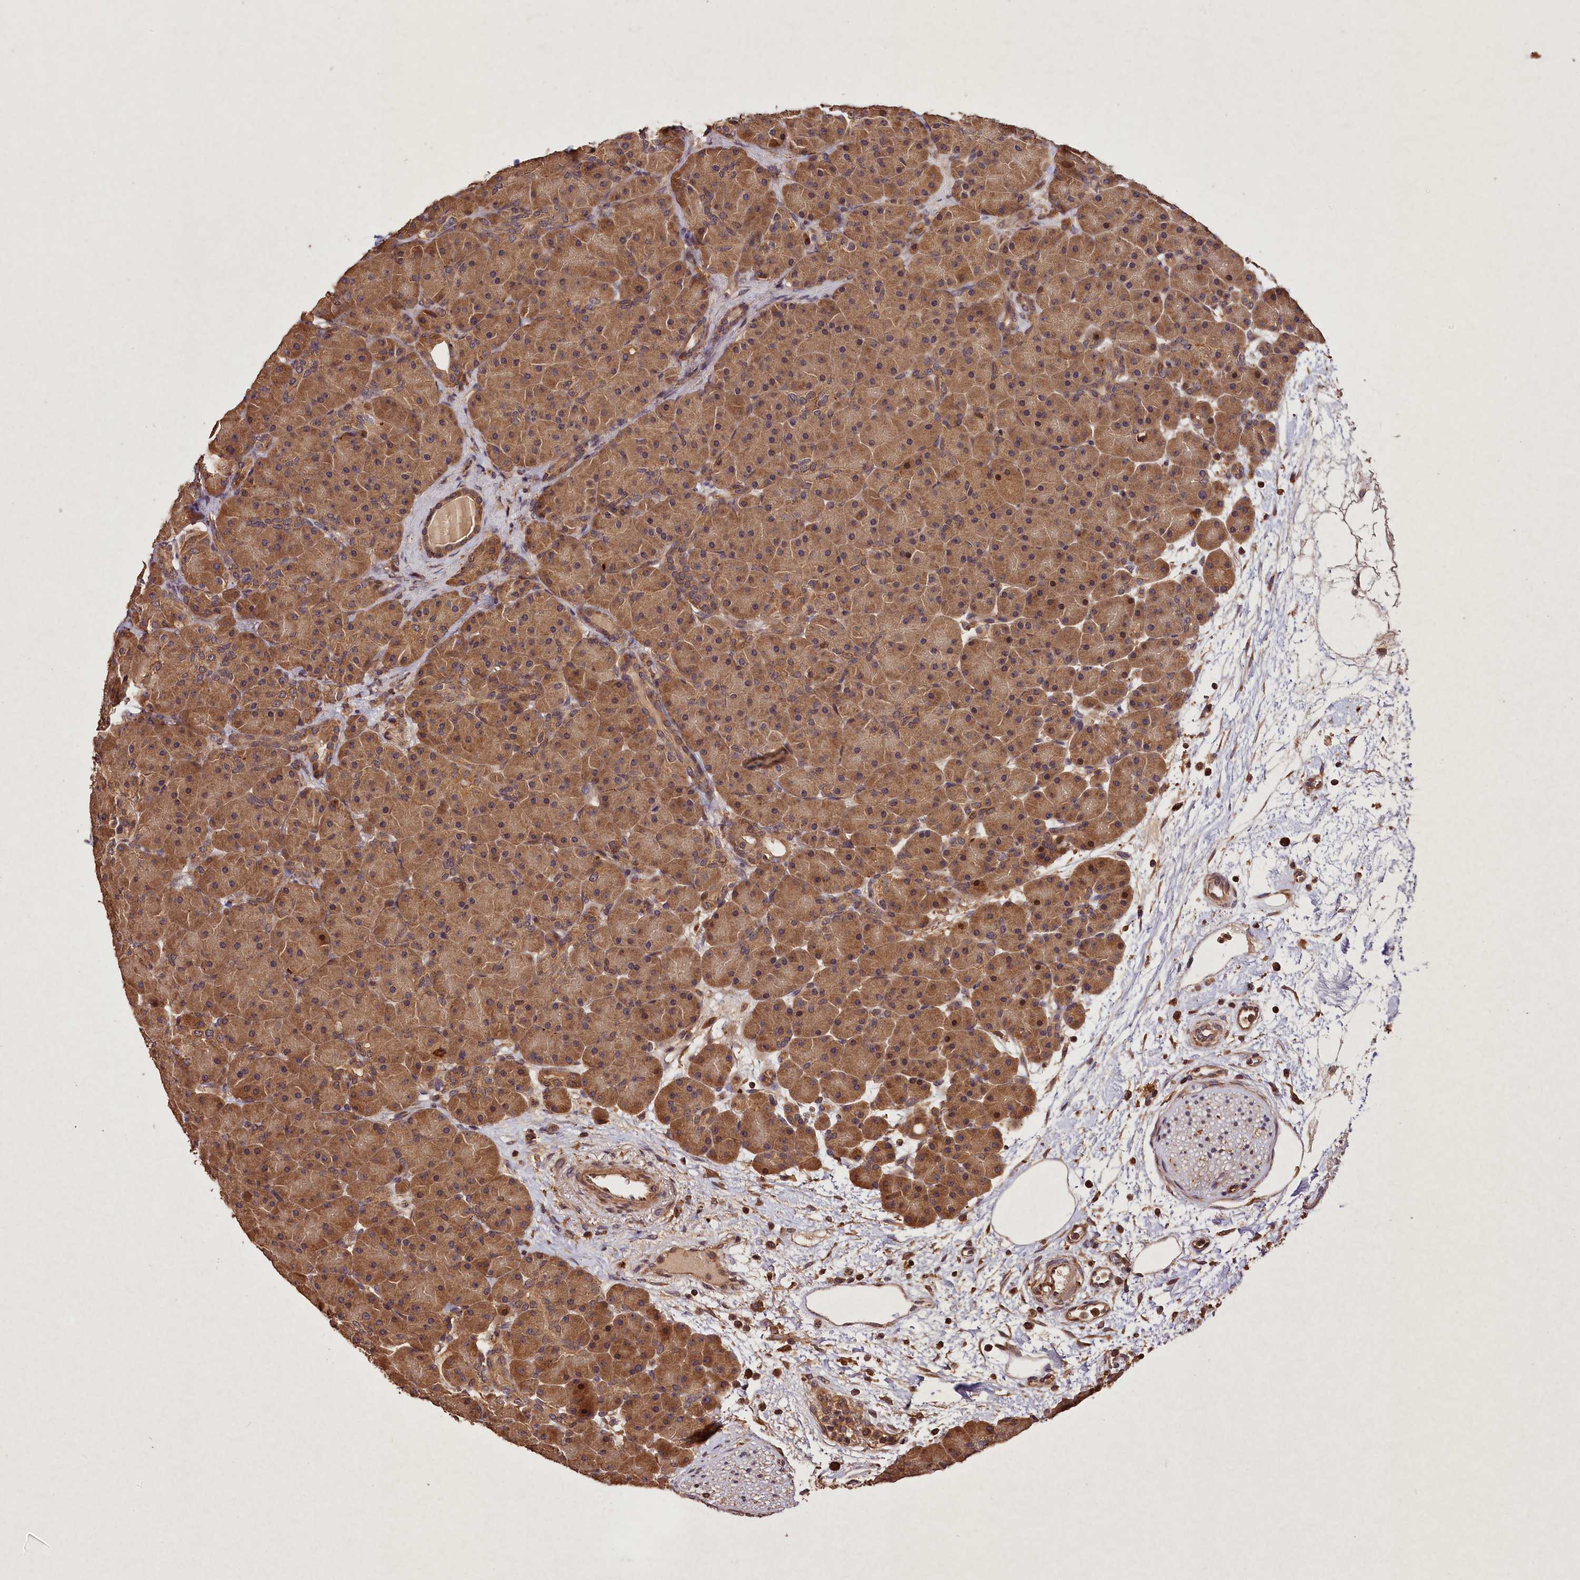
{"staining": {"intensity": "moderate", "quantity": ">75%", "location": "cytoplasmic/membranous,nuclear"}, "tissue": "pancreas", "cell_type": "Exocrine glandular cells", "image_type": "normal", "snomed": [{"axis": "morphology", "description": "Normal tissue, NOS"}, {"axis": "topography", "description": "Pancreas"}], "caption": "Exocrine glandular cells demonstrate medium levels of moderate cytoplasmic/membranous,nuclear positivity in approximately >75% of cells in benign human pancreas.", "gene": "KPTN", "patient": {"sex": "male", "age": 66}}